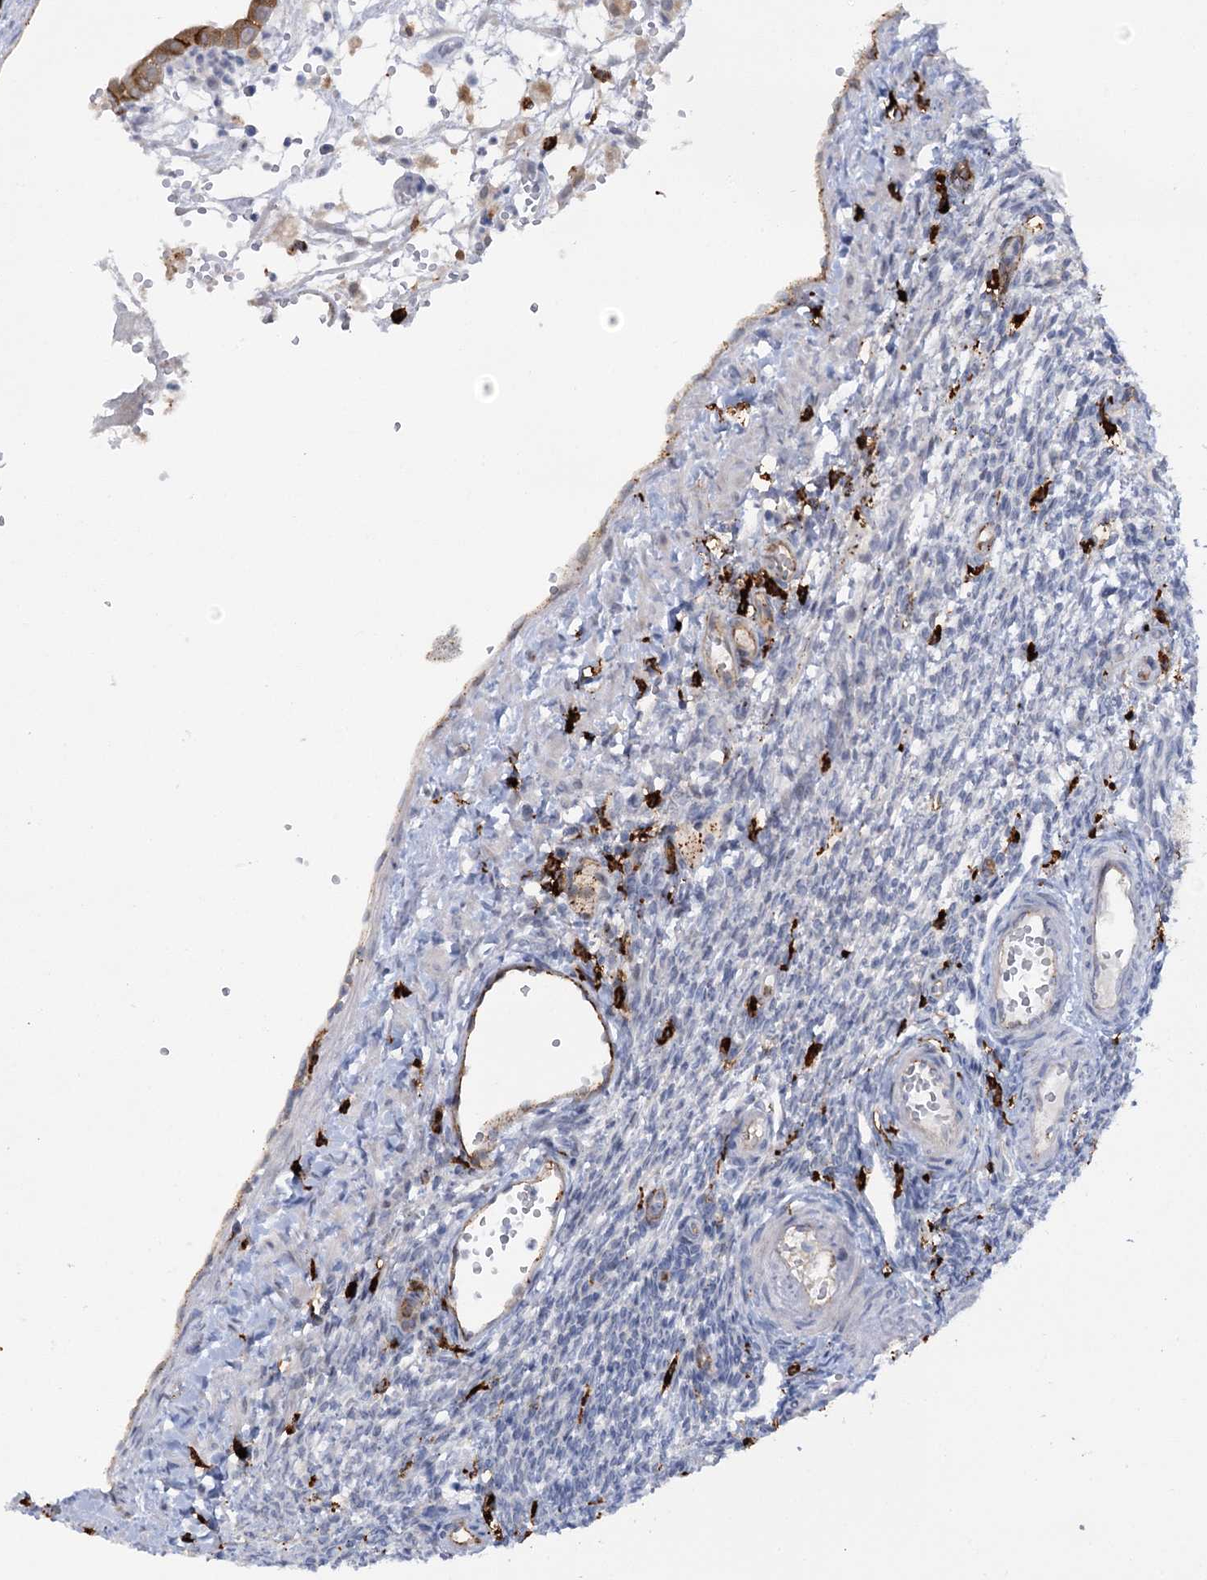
{"staining": {"intensity": "negative", "quantity": "none", "location": "none"}, "tissue": "ovary", "cell_type": "Ovarian stroma cells", "image_type": "normal", "snomed": [{"axis": "morphology", "description": "Normal tissue, NOS"}, {"axis": "morphology", "description": "Cyst, NOS"}, {"axis": "topography", "description": "Ovary"}], "caption": "Ovarian stroma cells are negative for brown protein staining in benign ovary. (DAB immunohistochemistry (IHC) with hematoxylin counter stain).", "gene": "PIWIL4", "patient": {"sex": "female", "age": 33}}